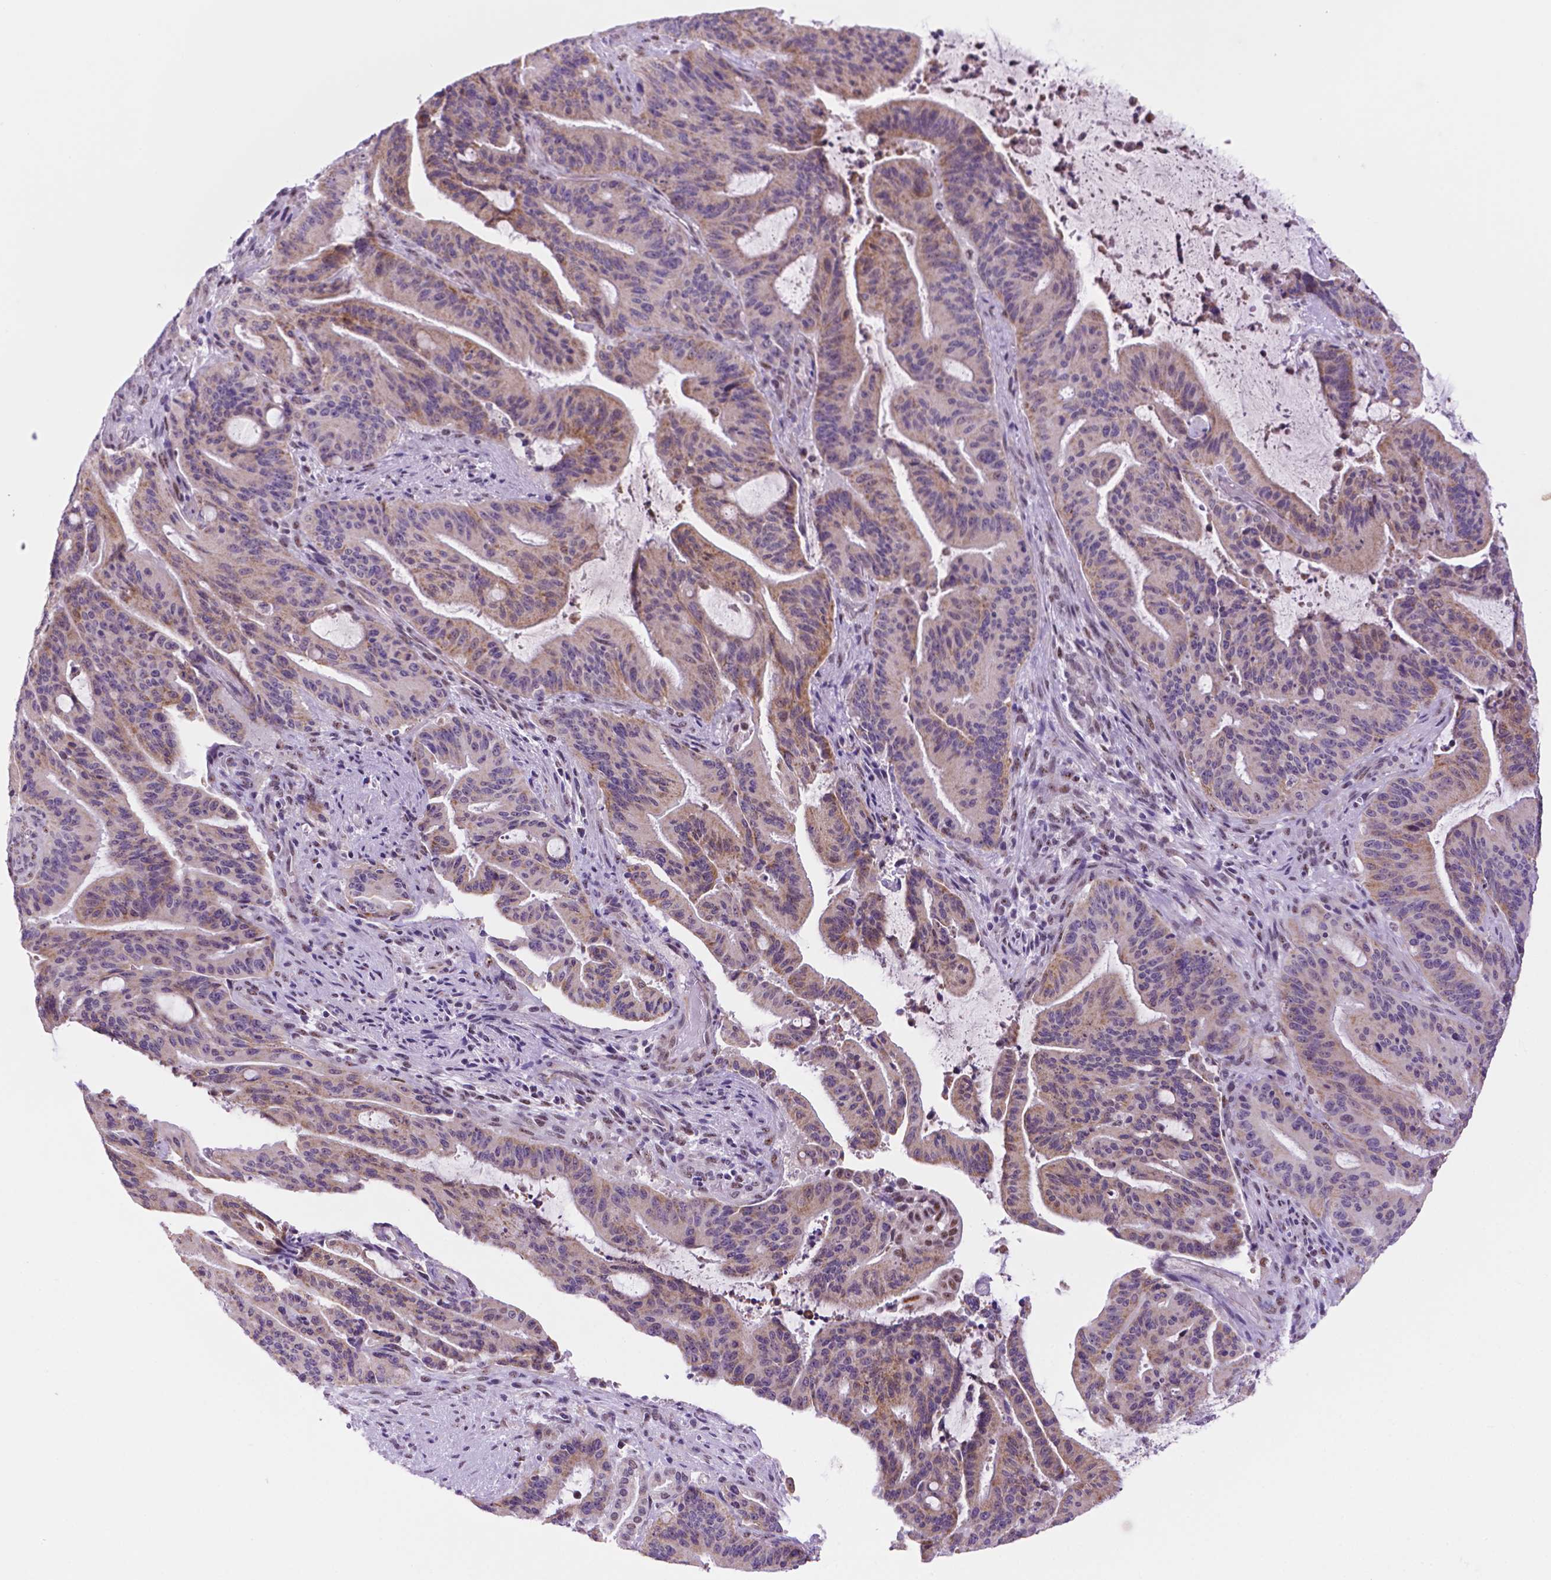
{"staining": {"intensity": "weak", "quantity": "25%-75%", "location": "cytoplasmic/membranous"}, "tissue": "liver cancer", "cell_type": "Tumor cells", "image_type": "cancer", "snomed": [{"axis": "morphology", "description": "Cholangiocarcinoma"}, {"axis": "topography", "description": "Liver"}], "caption": "Immunohistochemistry of liver cancer demonstrates low levels of weak cytoplasmic/membranous expression in about 25%-75% of tumor cells.", "gene": "C18orf21", "patient": {"sex": "female", "age": 73}}